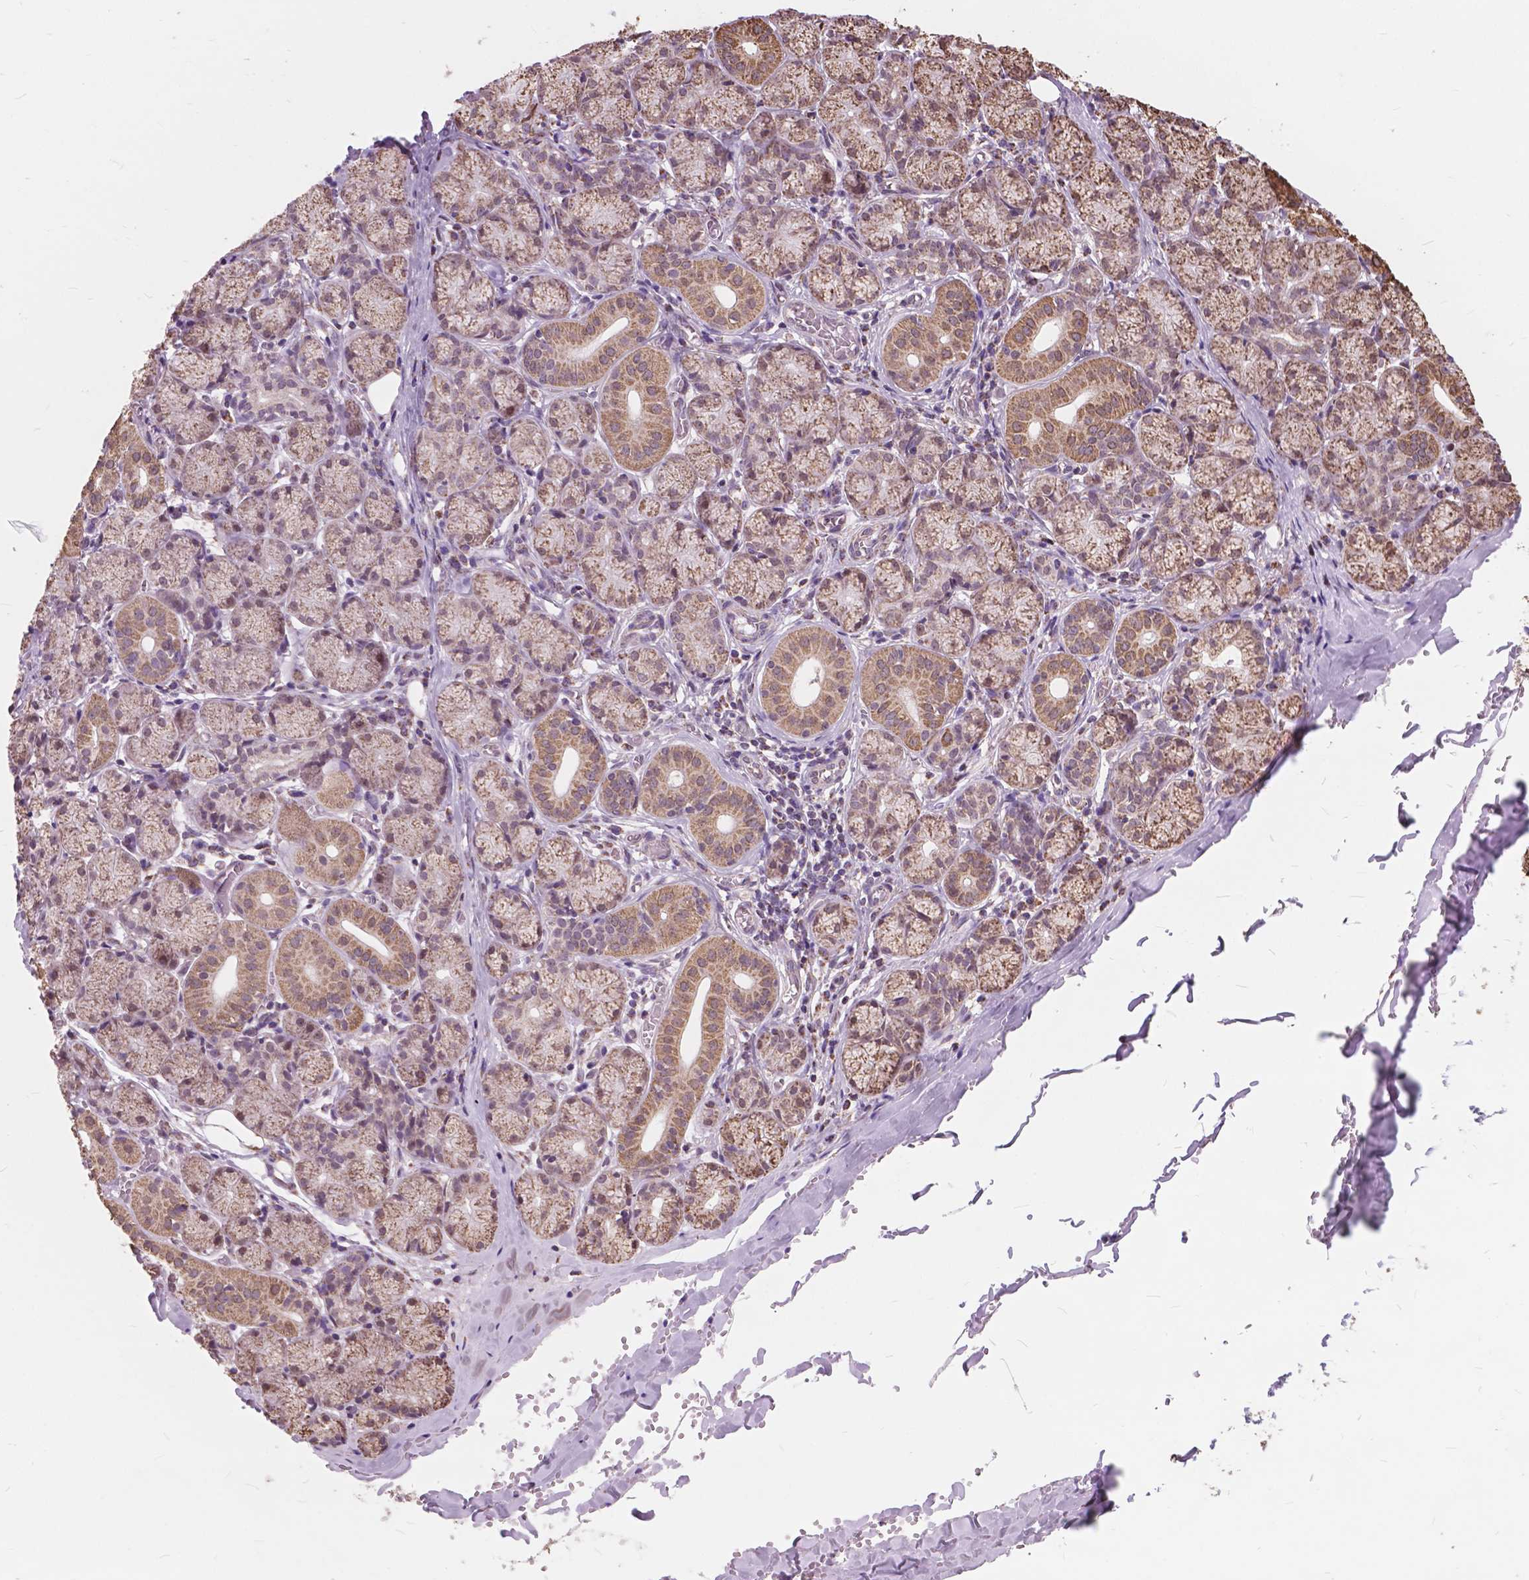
{"staining": {"intensity": "moderate", "quantity": ">75%", "location": "cytoplasmic/membranous"}, "tissue": "salivary gland", "cell_type": "Glandular cells", "image_type": "normal", "snomed": [{"axis": "morphology", "description": "Normal tissue, NOS"}, {"axis": "topography", "description": "Salivary gland"}, {"axis": "topography", "description": "Peripheral nerve tissue"}], "caption": "Brown immunohistochemical staining in benign salivary gland shows moderate cytoplasmic/membranous staining in approximately >75% of glandular cells.", "gene": "SCOC", "patient": {"sex": "female", "age": 24}}